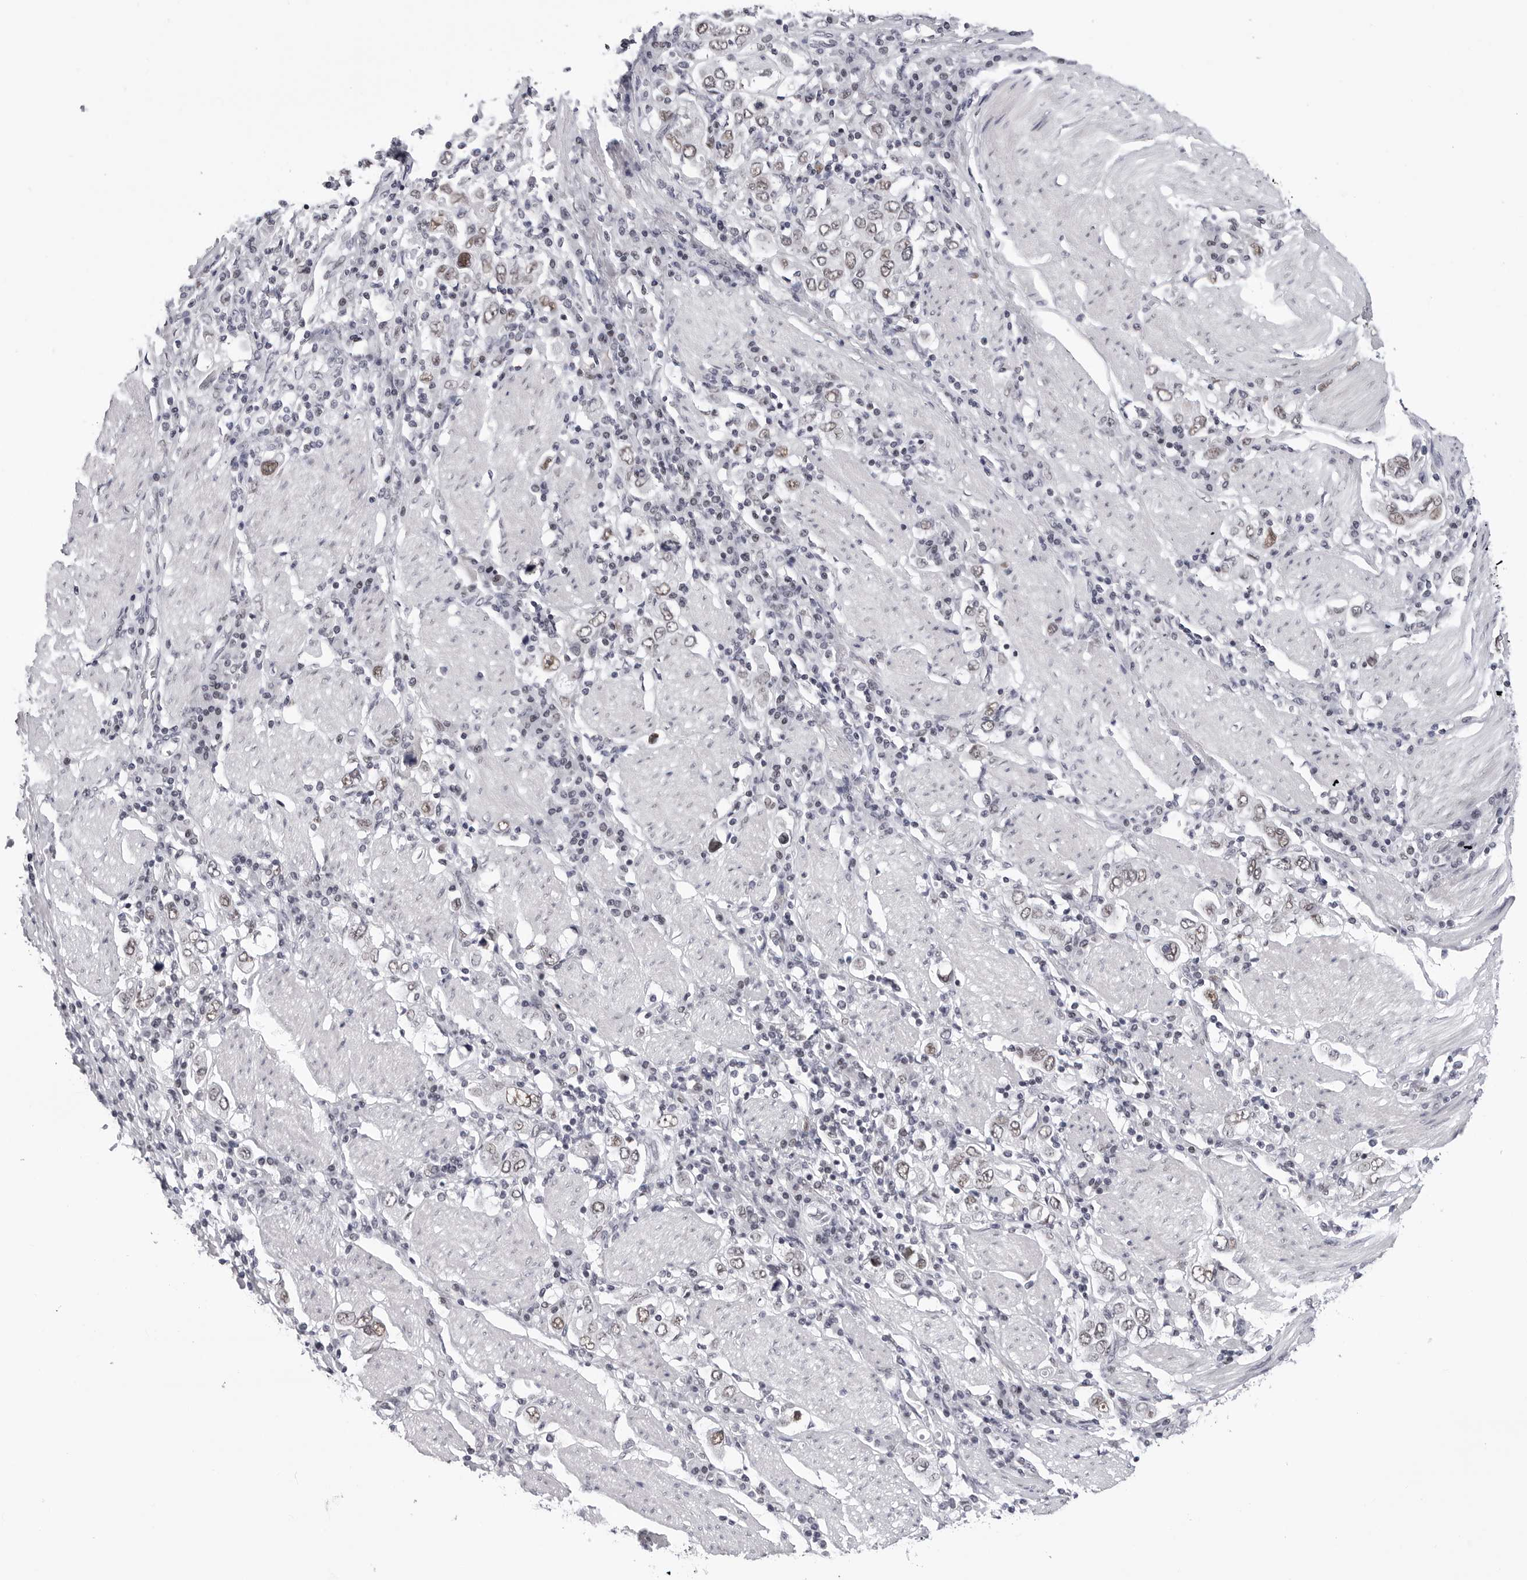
{"staining": {"intensity": "weak", "quantity": ">75%", "location": "nuclear"}, "tissue": "stomach cancer", "cell_type": "Tumor cells", "image_type": "cancer", "snomed": [{"axis": "morphology", "description": "Adenocarcinoma, NOS"}, {"axis": "topography", "description": "Stomach, upper"}], "caption": "A low amount of weak nuclear expression is seen in approximately >75% of tumor cells in adenocarcinoma (stomach) tissue.", "gene": "SF3B4", "patient": {"sex": "male", "age": 62}}